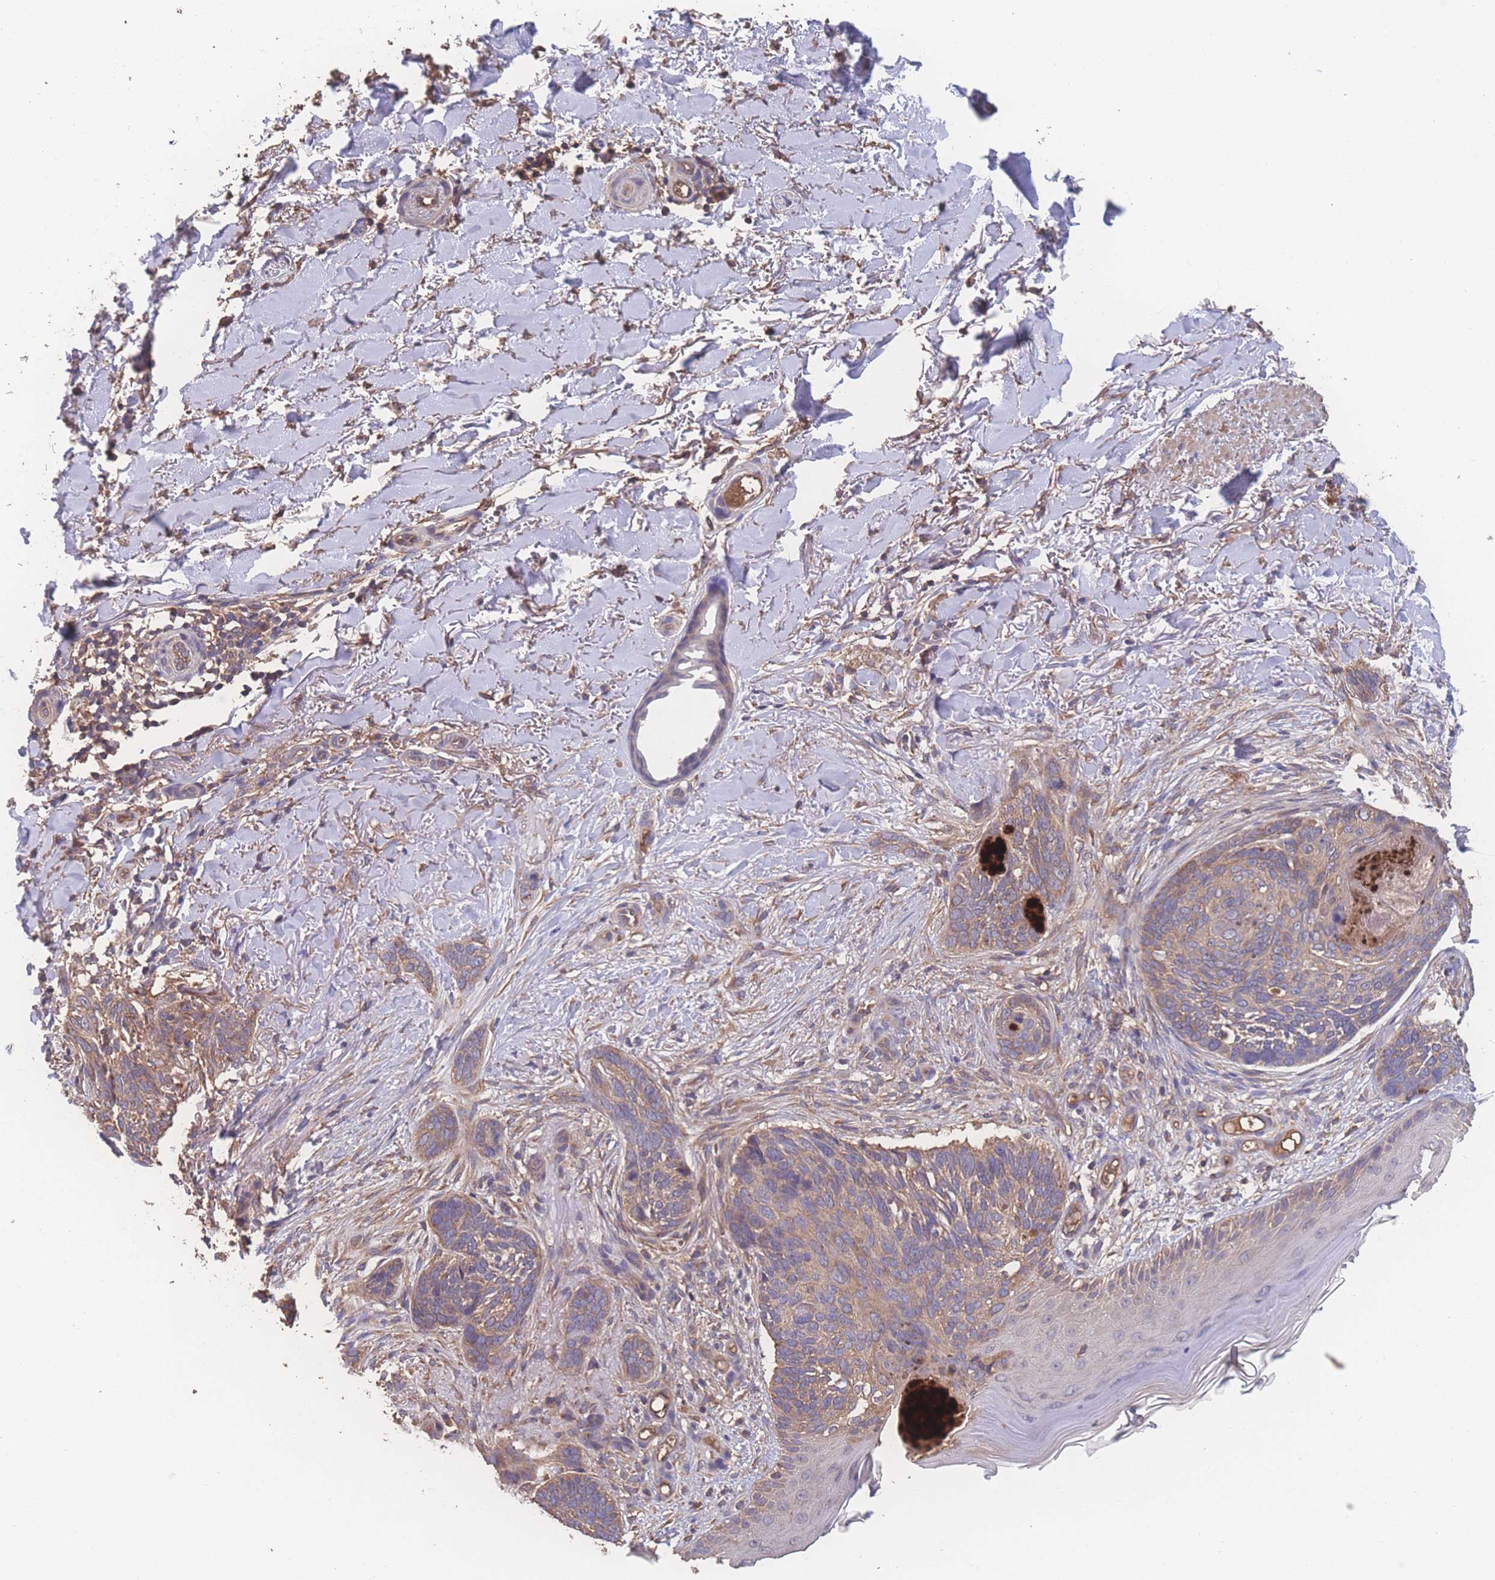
{"staining": {"intensity": "moderate", "quantity": "25%-75%", "location": "cytoplasmic/membranous"}, "tissue": "skin cancer", "cell_type": "Tumor cells", "image_type": "cancer", "snomed": [{"axis": "morphology", "description": "Normal tissue, NOS"}, {"axis": "morphology", "description": "Basal cell carcinoma"}, {"axis": "topography", "description": "Skin"}], "caption": "Protein staining of skin cancer (basal cell carcinoma) tissue exhibits moderate cytoplasmic/membranous positivity in about 25%-75% of tumor cells. Using DAB (3,3'-diaminobenzidine) (brown) and hematoxylin (blue) stains, captured at high magnification using brightfield microscopy.", "gene": "ATXN10", "patient": {"sex": "female", "age": 67}}